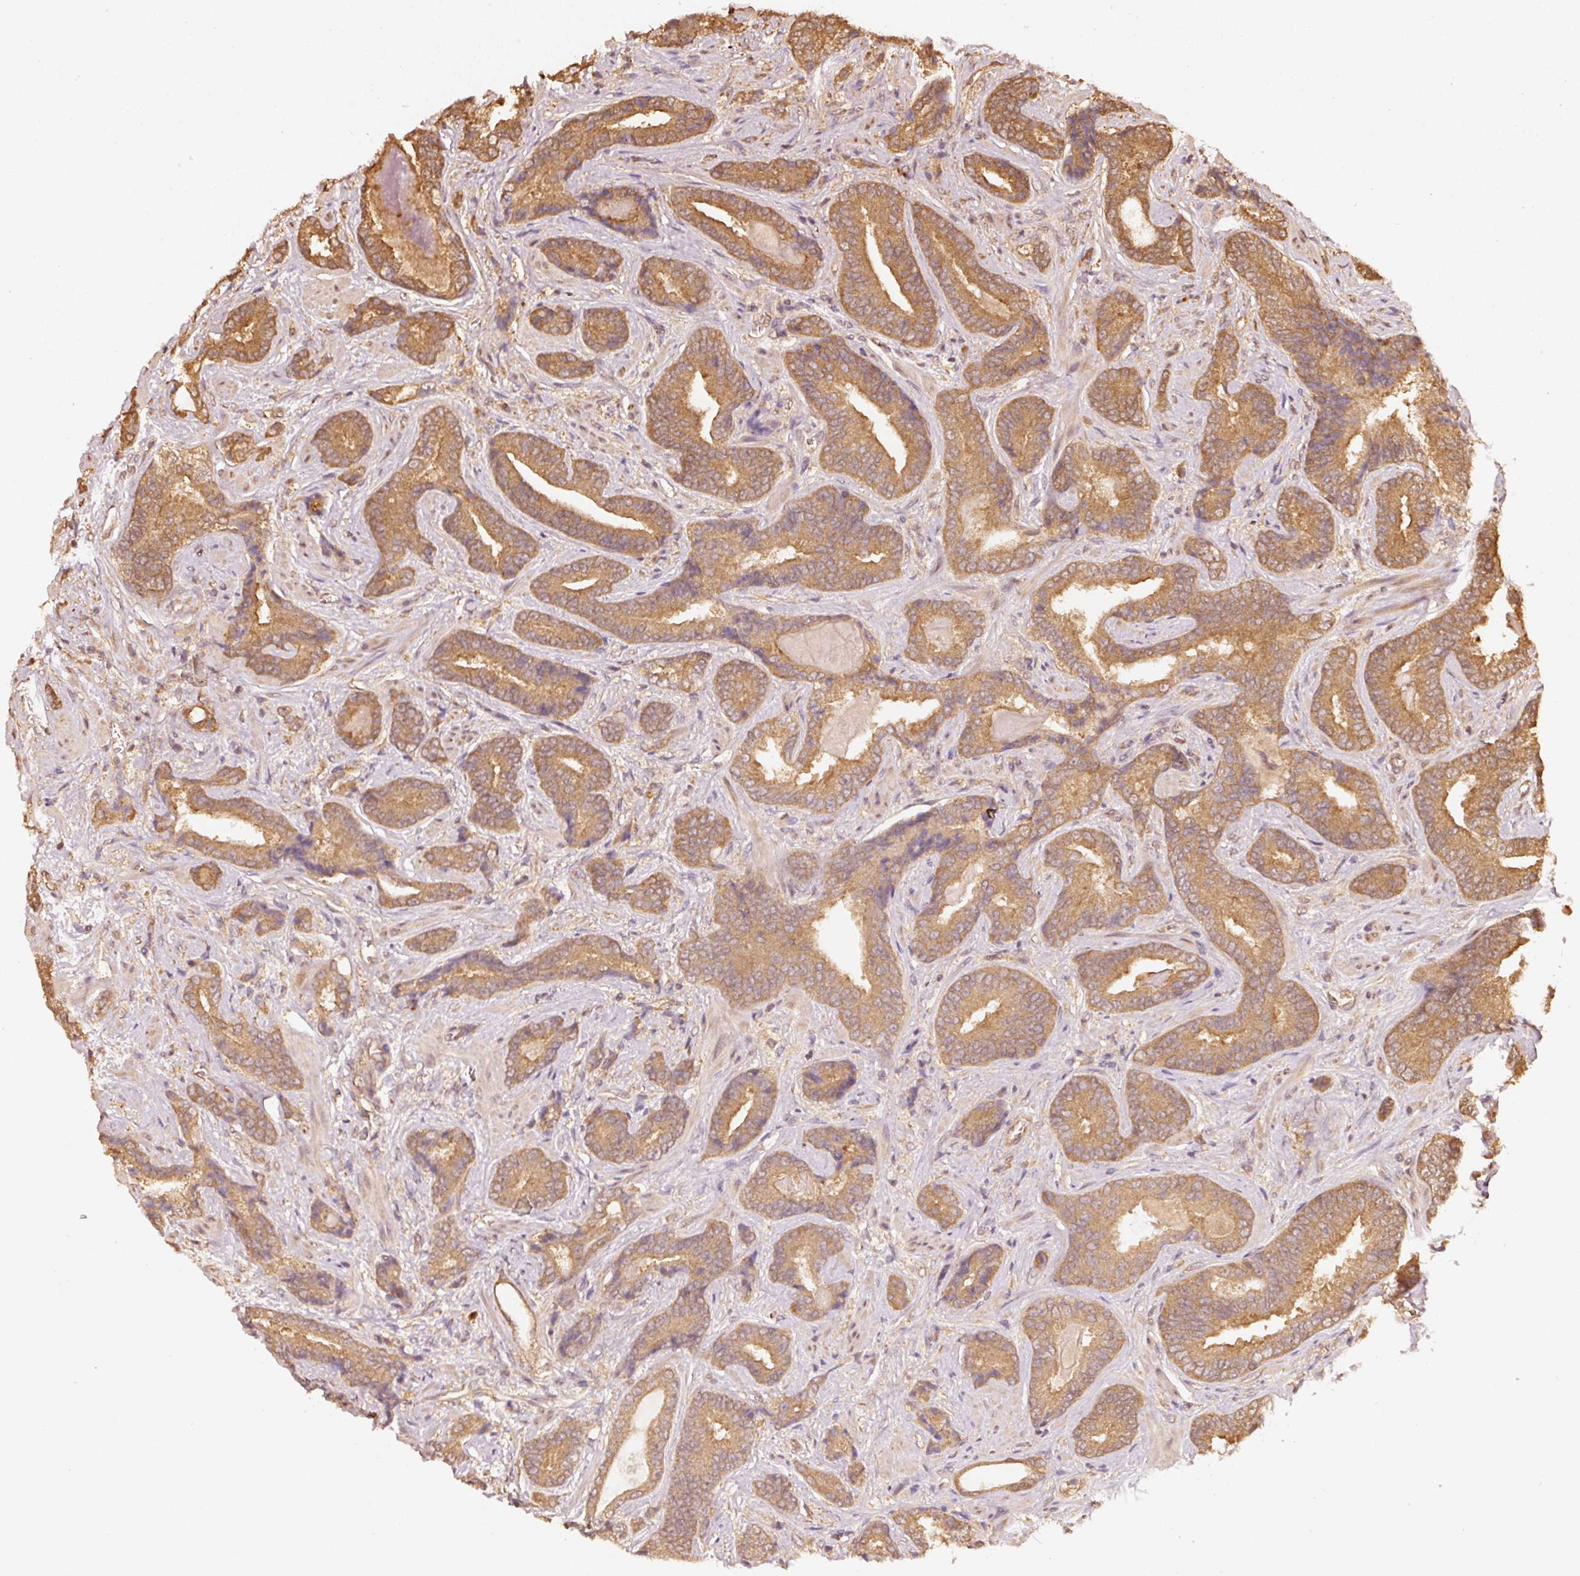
{"staining": {"intensity": "moderate", "quantity": ">75%", "location": "cytoplasmic/membranous"}, "tissue": "prostate cancer", "cell_type": "Tumor cells", "image_type": "cancer", "snomed": [{"axis": "morphology", "description": "Adenocarcinoma, Low grade"}, {"axis": "topography", "description": "Prostate"}], "caption": "A photomicrograph of adenocarcinoma (low-grade) (prostate) stained for a protein demonstrates moderate cytoplasmic/membranous brown staining in tumor cells. Using DAB (3,3'-diaminobenzidine) (brown) and hematoxylin (blue) stains, captured at high magnification using brightfield microscopy.", "gene": "STAU1", "patient": {"sex": "male", "age": 62}}